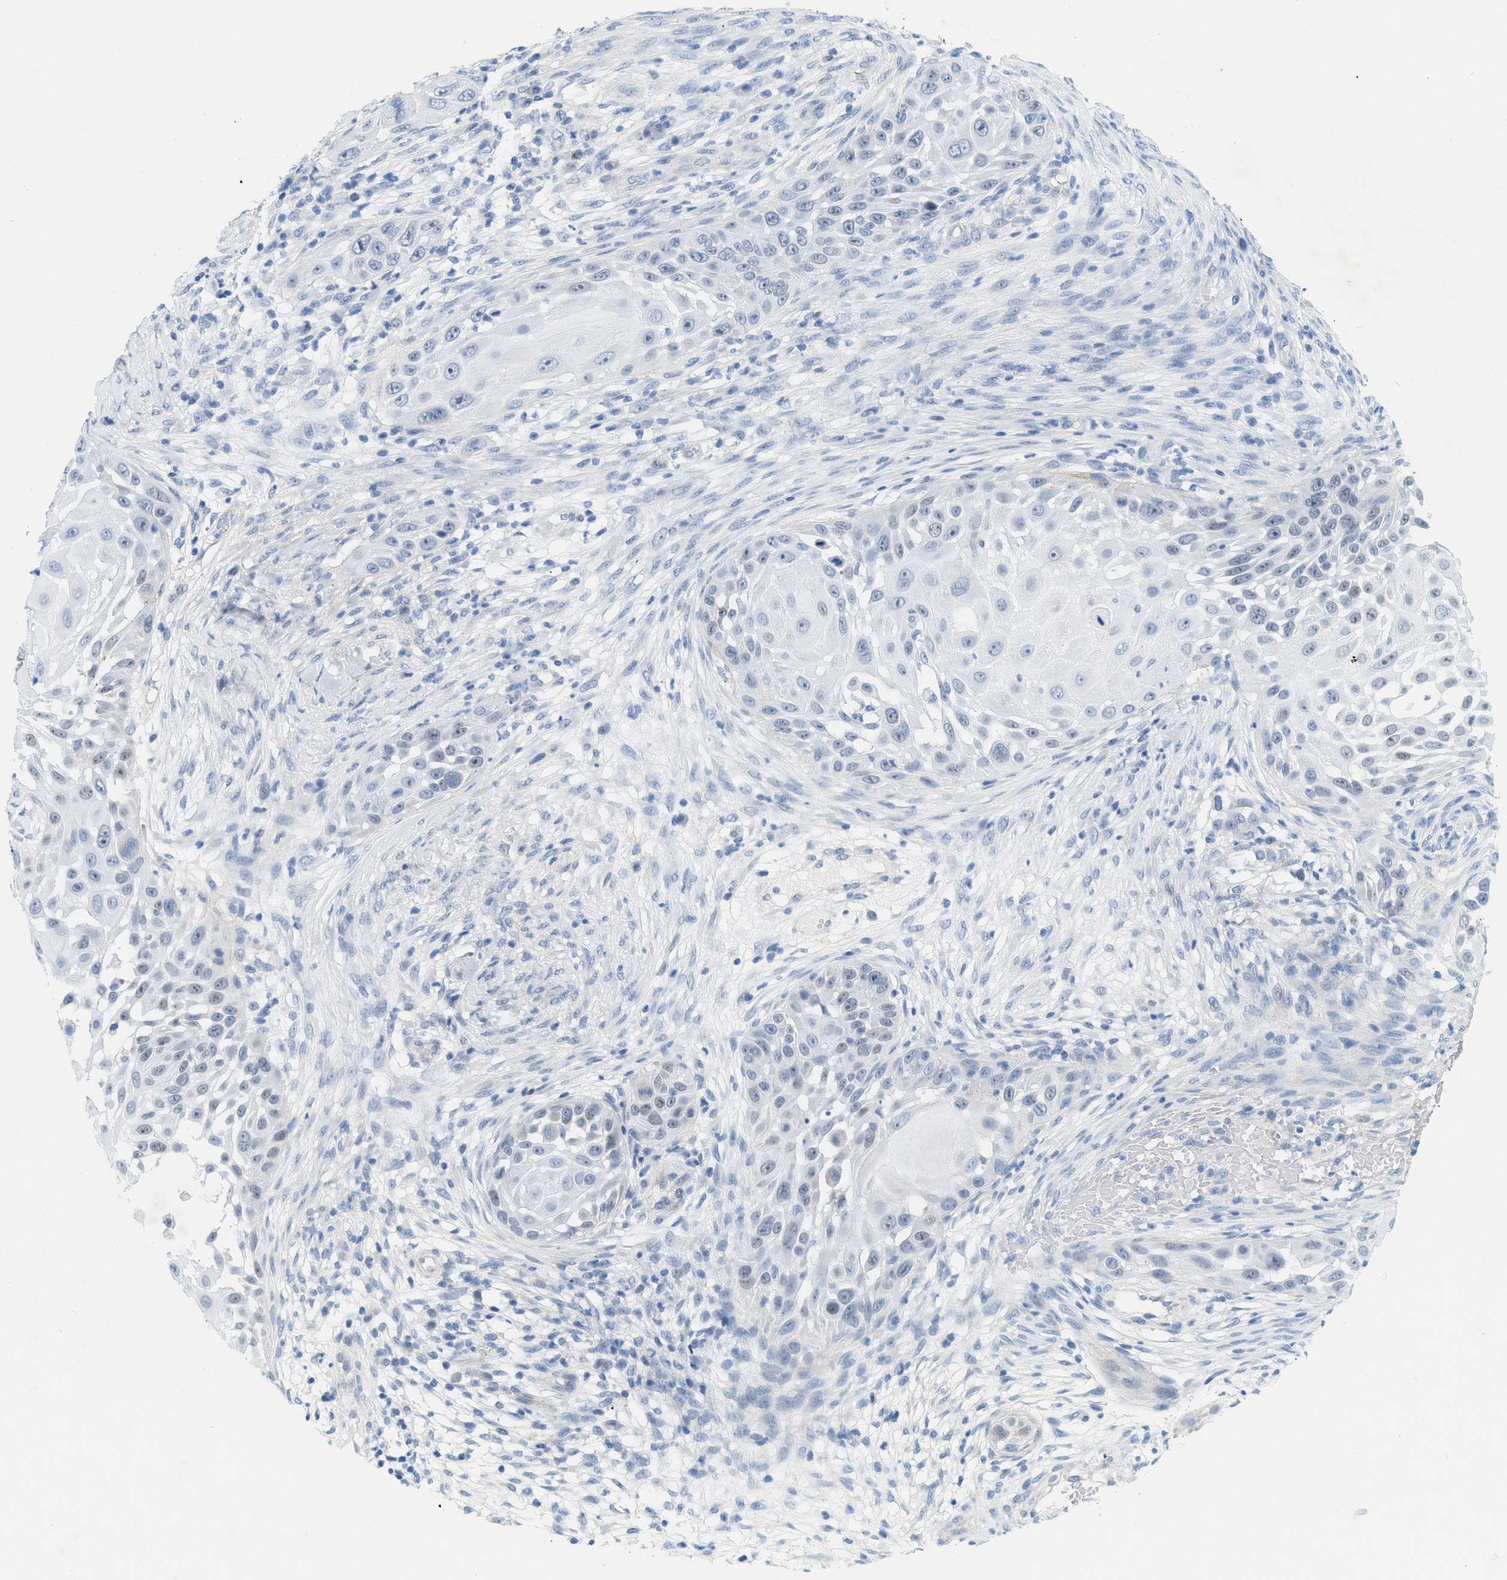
{"staining": {"intensity": "negative", "quantity": "none", "location": "none"}, "tissue": "skin cancer", "cell_type": "Tumor cells", "image_type": "cancer", "snomed": [{"axis": "morphology", "description": "Squamous cell carcinoma, NOS"}, {"axis": "topography", "description": "Skin"}], "caption": "Skin cancer (squamous cell carcinoma) stained for a protein using IHC displays no positivity tumor cells.", "gene": "HLTF", "patient": {"sex": "female", "age": 44}}